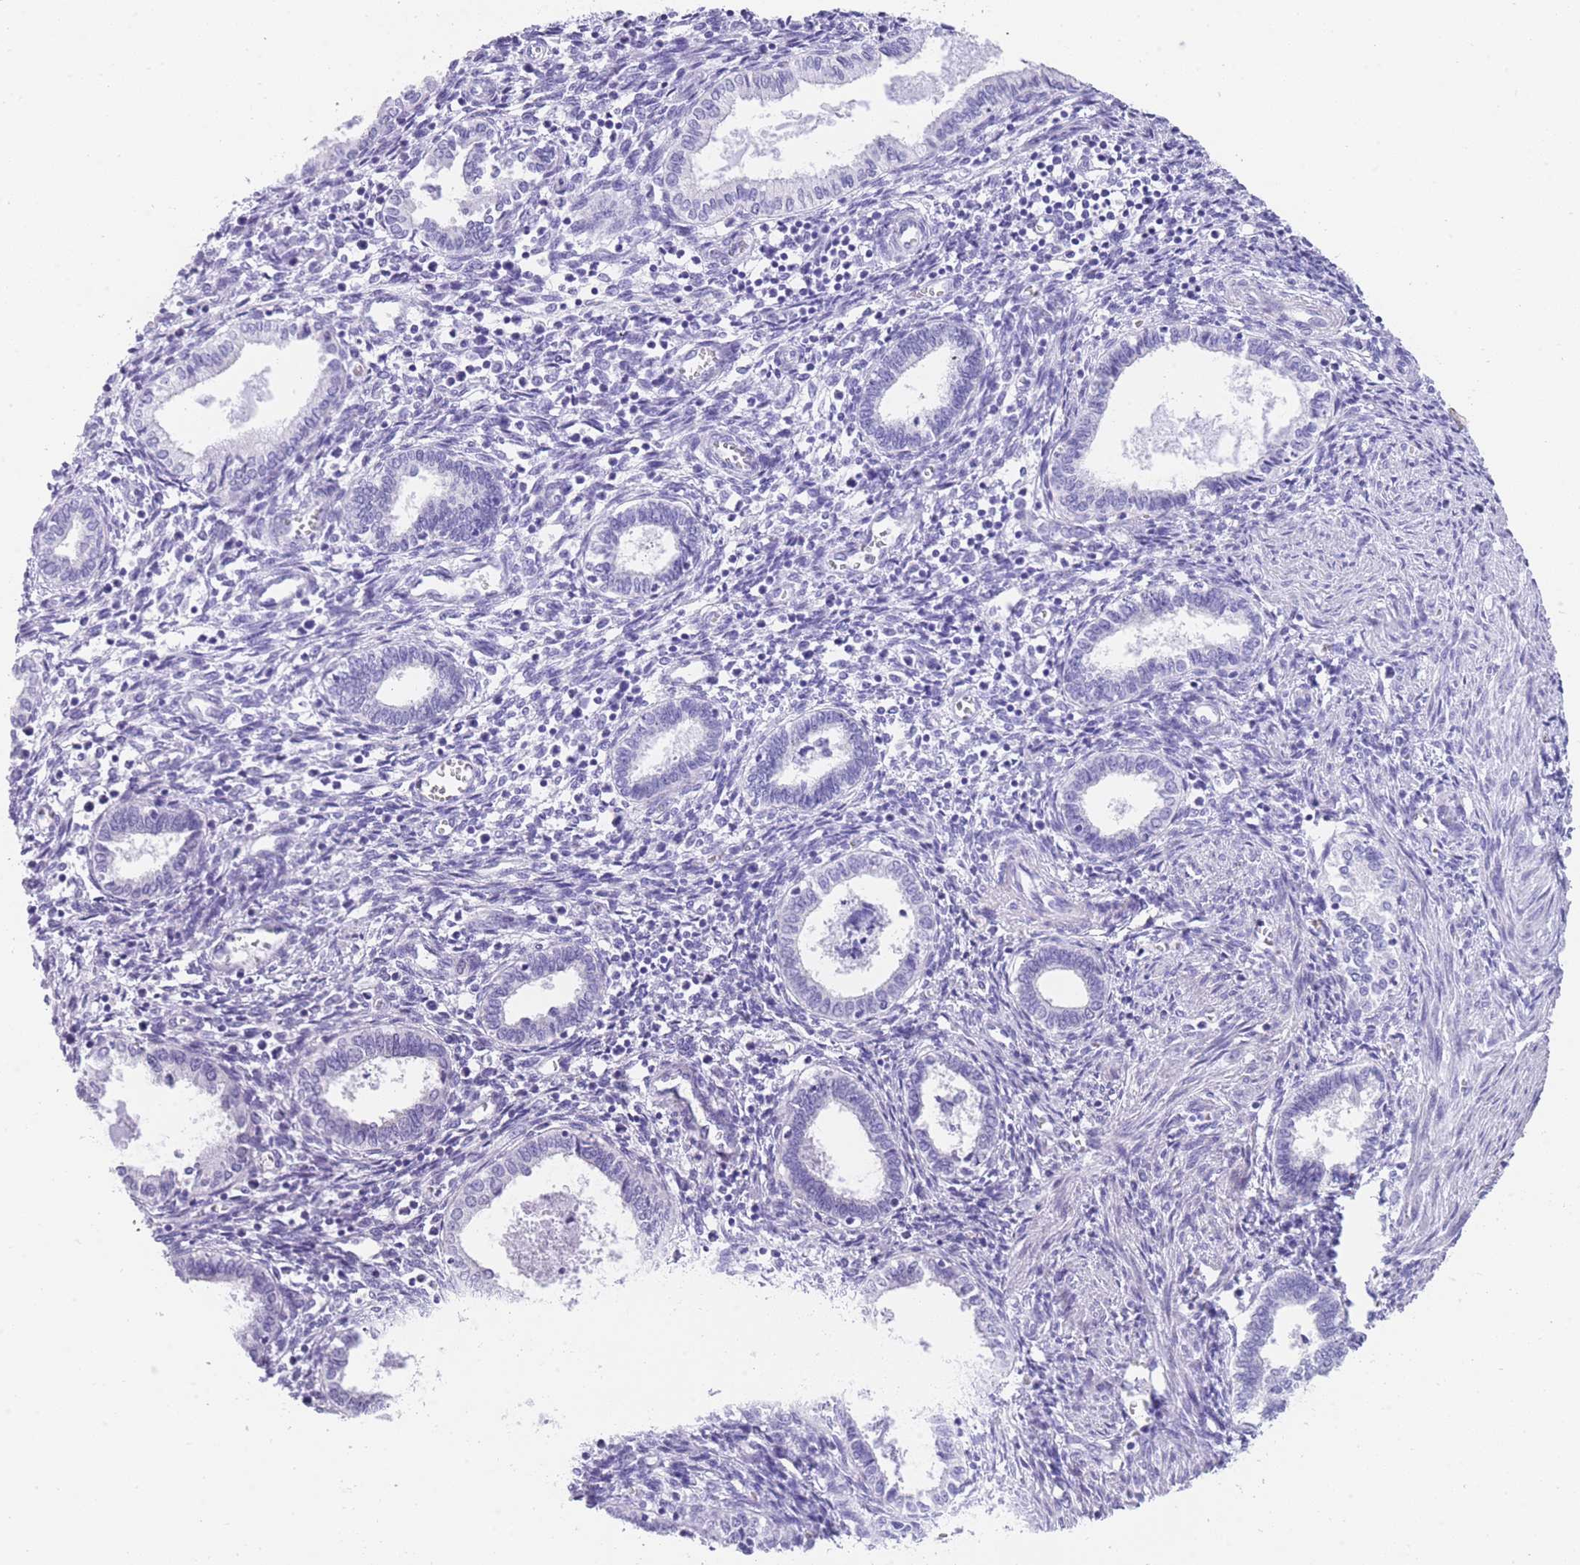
{"staining": {"intensity": "negative", "quantity": "none", "location": "none"}, "tissue": "endometrium", "cell_type": "Cells in endometrial stroma", "image_type": "normal", "snomed": [{"axis": "morphology", "description": "Normal tissue, NOS"}, {"axis": "topography", "description": "Endometrium"}], "caption": "Cells in endometrial stroma are negative for brown protein staining in normal endometrium. The staining is performed using DAB (3,3'-diaminobenzidine) brown chromogen with nuclei counter-stained in using hematoxylin.", "gene": "ELOA2", "patient": {"sex": "female", "age": 37}}